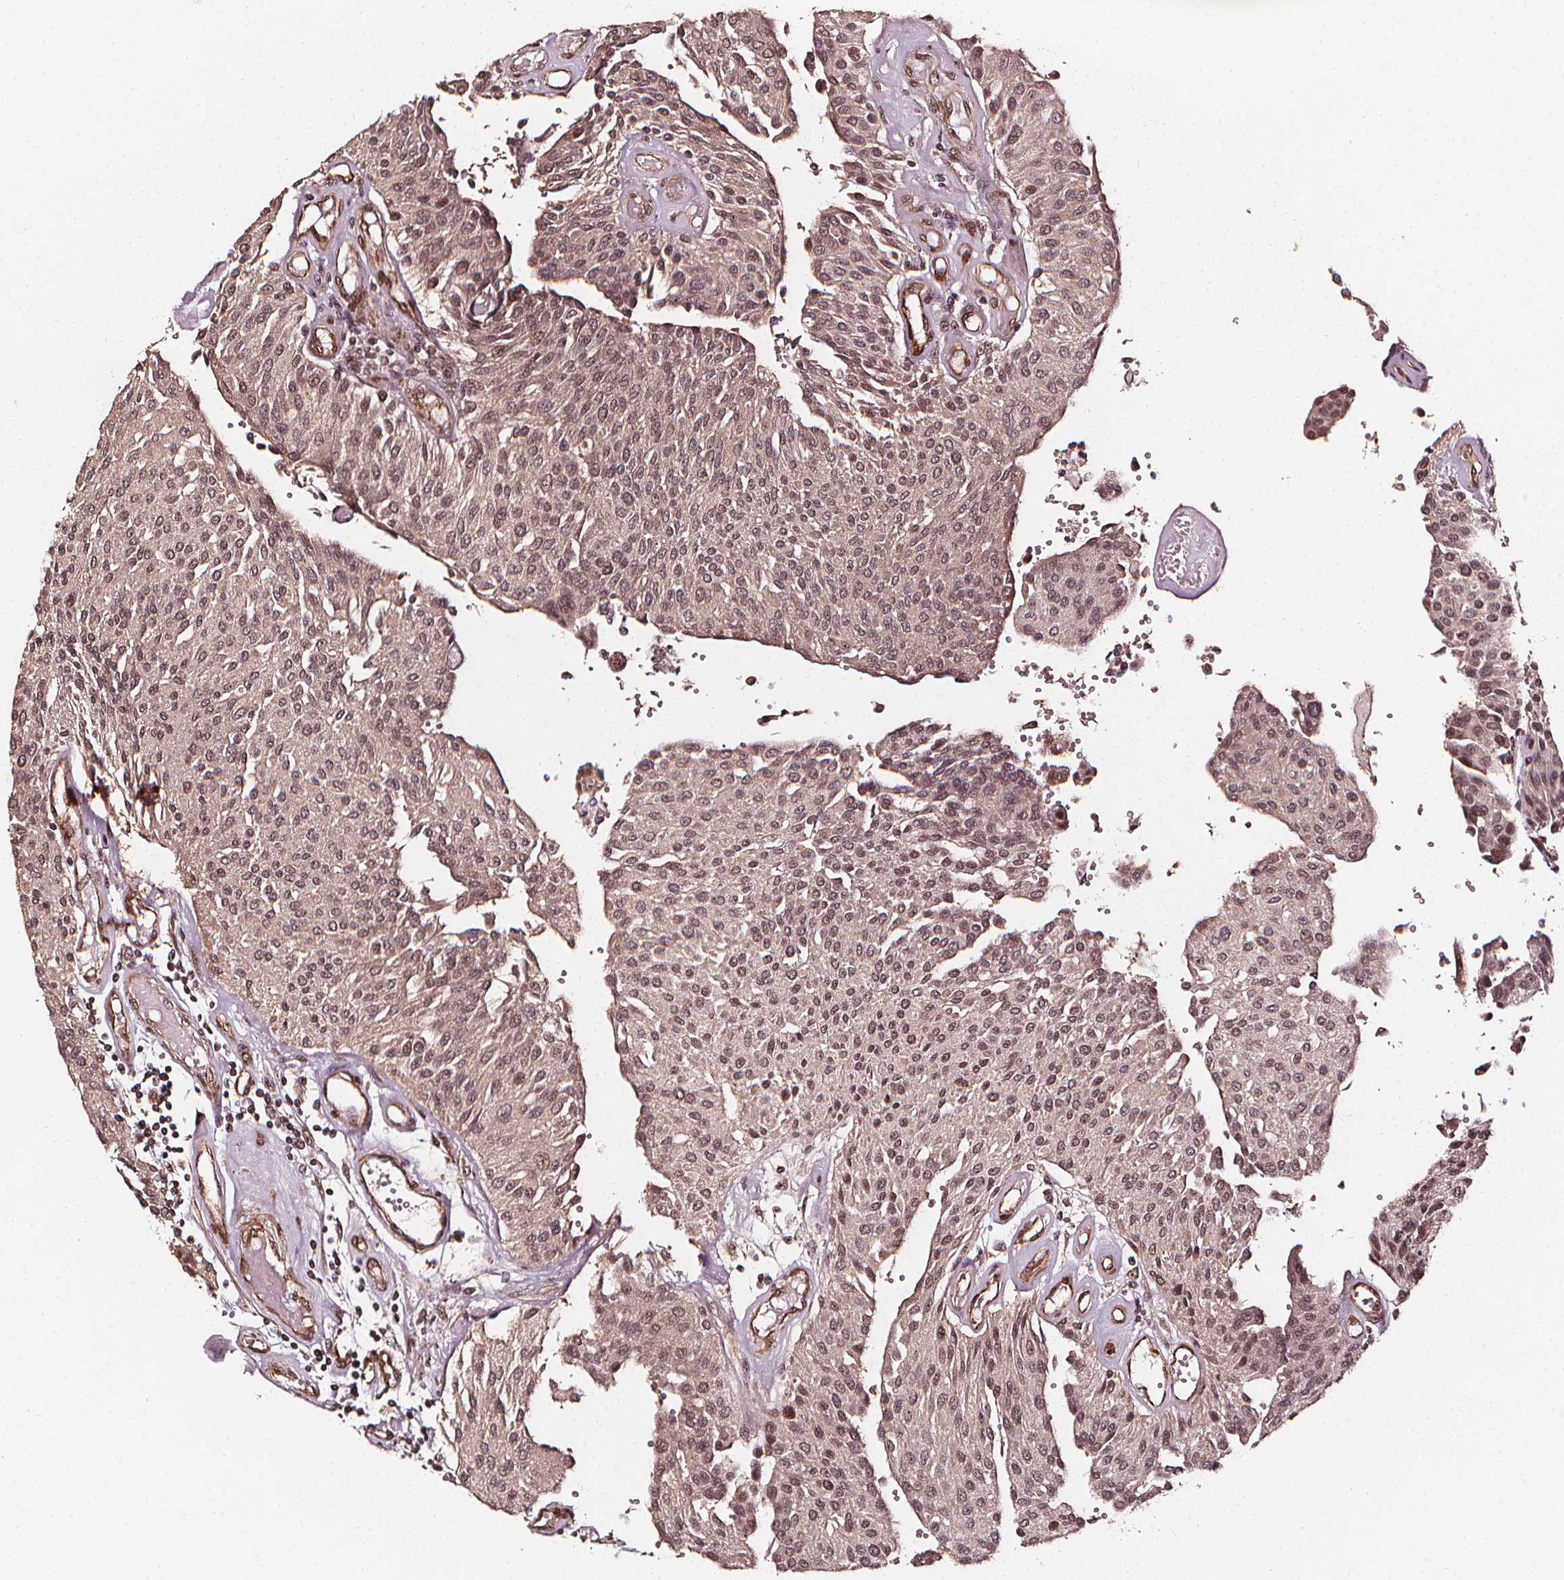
{"staining": {"intensity": "weak", "quantity": ">75%", "location": "nuclear"}, "tissue": "urothelial cancer", "cell_type": "Tumor cells", "image_type": "cancer", "snomed": [{"axis": "morphology", "description": "Urothelial carcinoma, NOS"}, {"axis": "topography", "description": "Urinary bladder"}], "caption": "A brown stain shows weak nuclear expression of a protein in human urothelial cancer tumor cells.", "gene": "EXOSC9", "patient": {"sex": "male", "age": 55}}